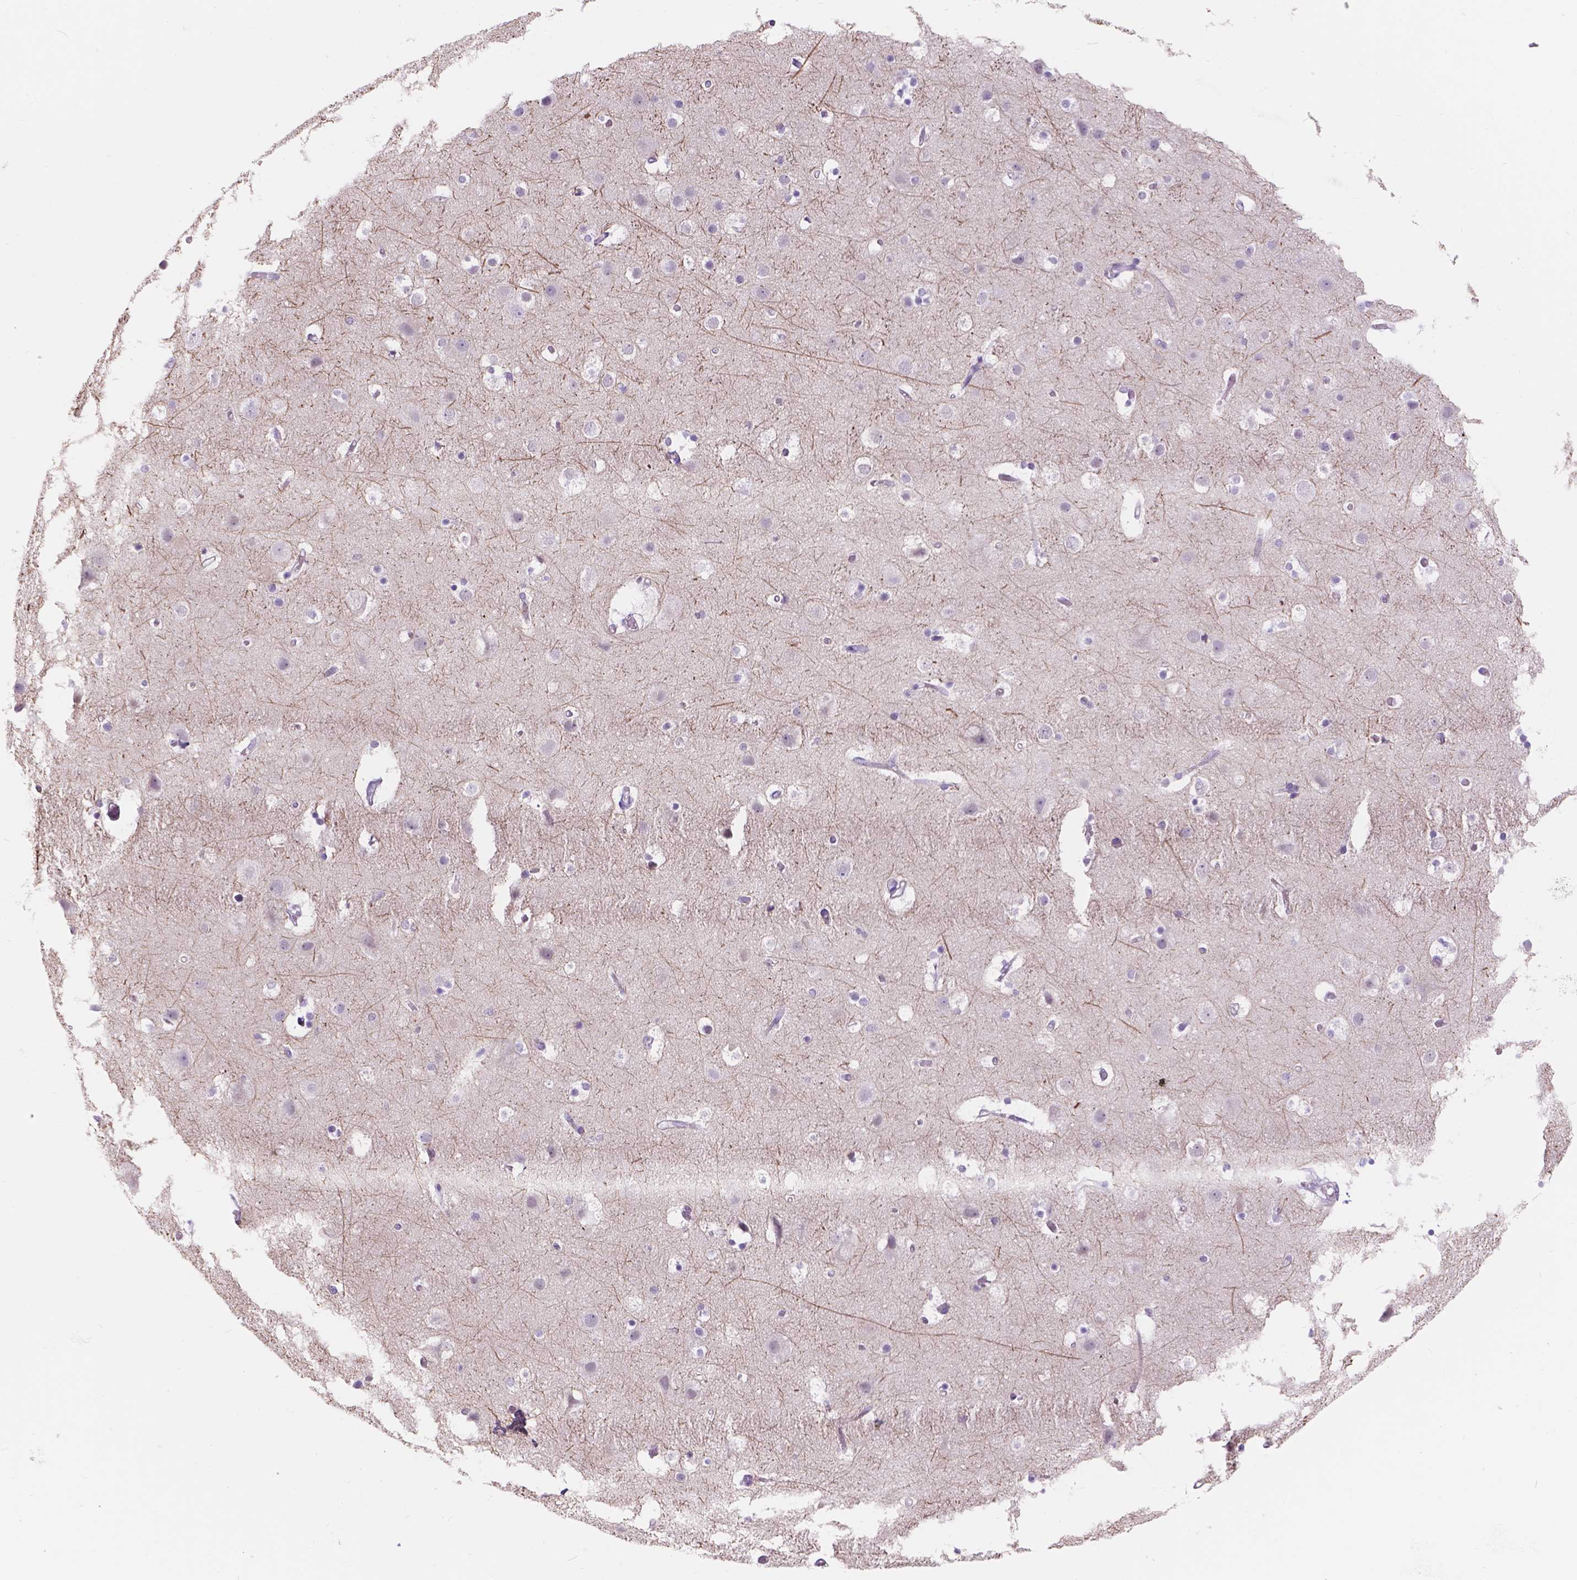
{"staining": {"intensity": "negative", "quantity": "none", "location": "none"}, "tissue": "cerebral cortex", "cell_type": "Endothelial cells", "image_type": "normal", "snomed": [{"axis": "morphology", "description": "Normal tissue, NOS"}, {"axis": "topography", "description": "Cerebral cortex"}], "caption": "DAB (3,3'-diaminobenzidine) immunohistochemical staining of unremarkable human cerebral cortex demonstrates no significant positivity in endothelial cells. Nuclei are stained in blue.", "gene": "DCC", "patient": {"sex": "female", "age": 52}}